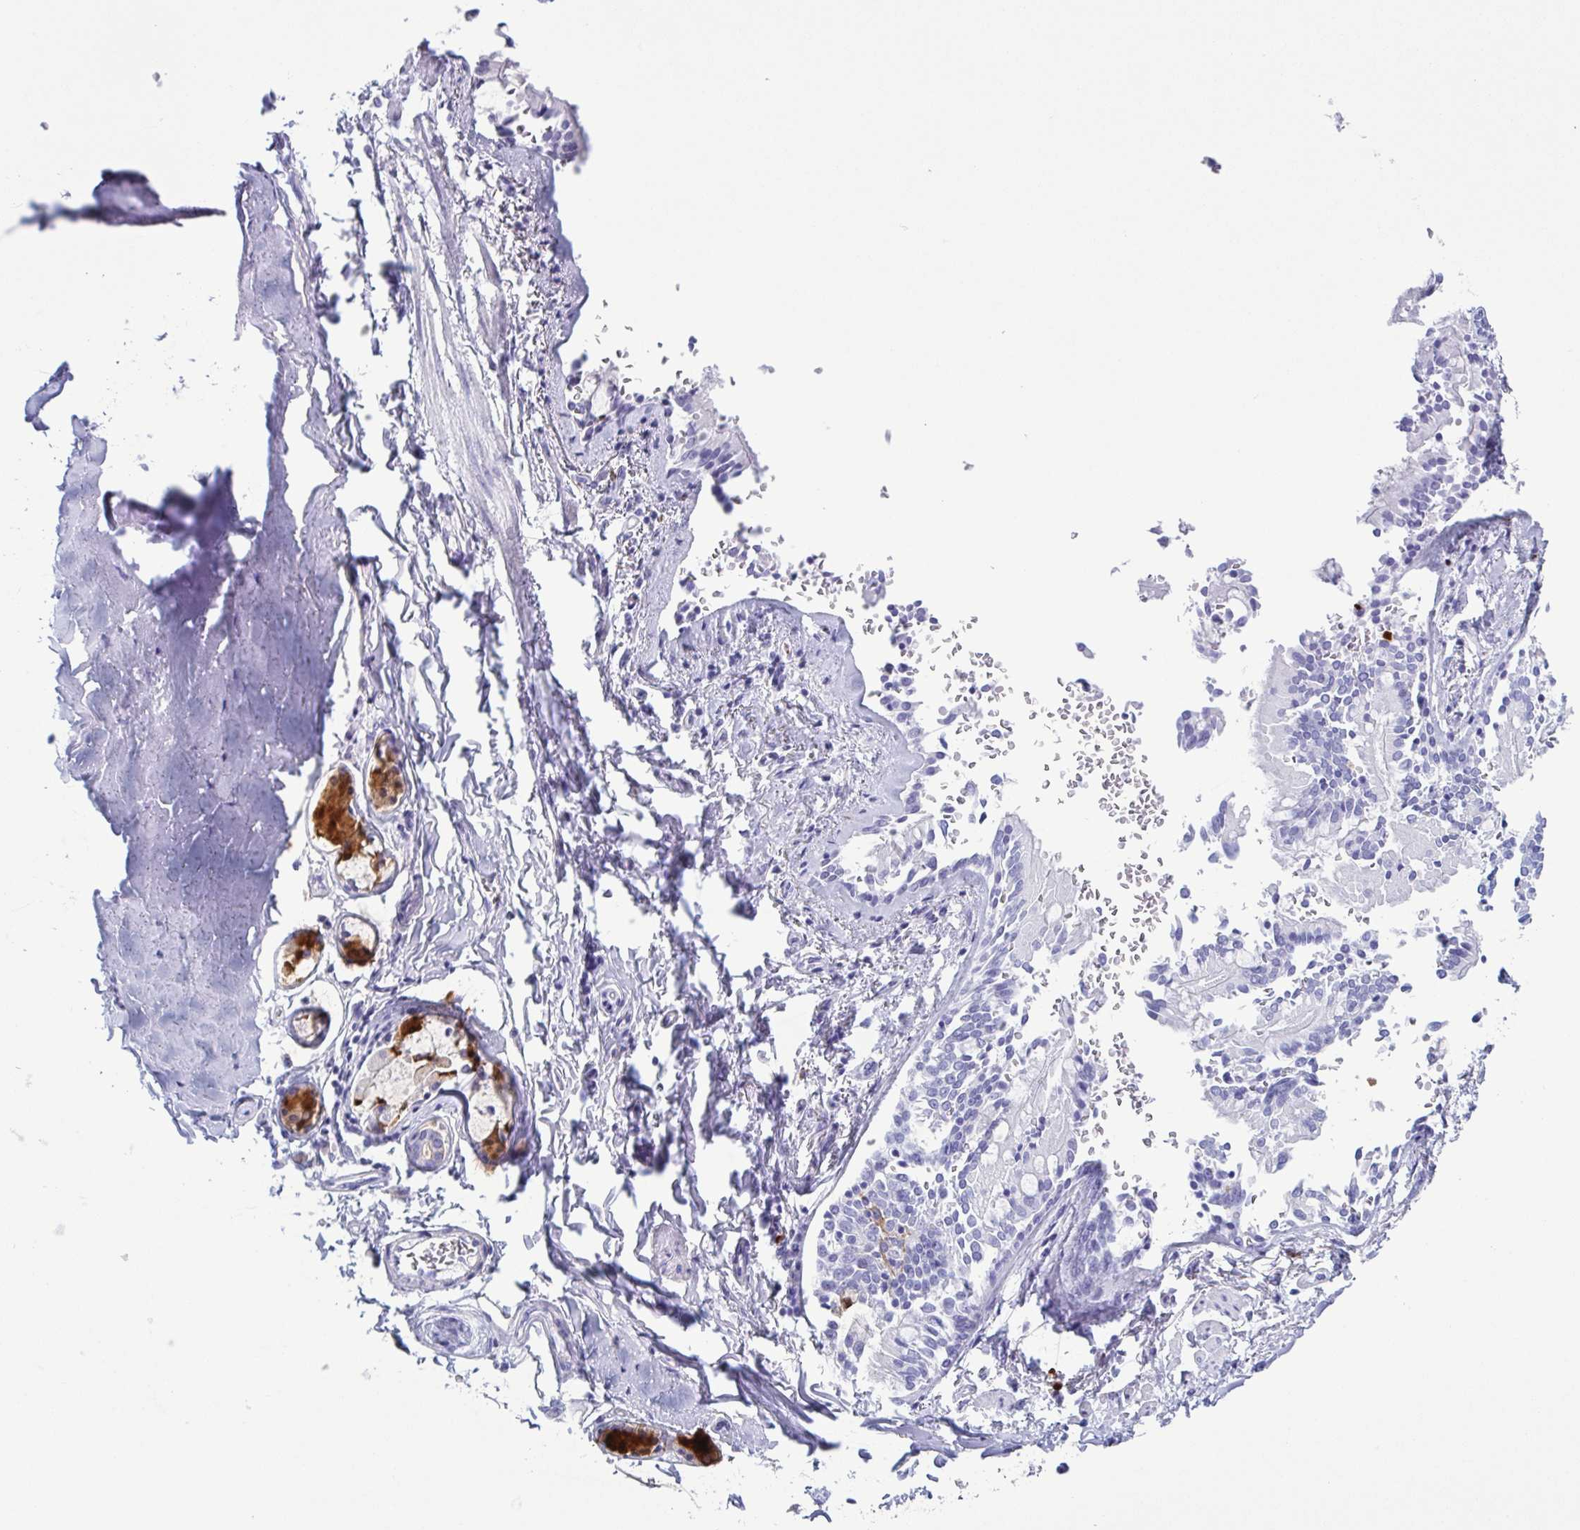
{"staining": {"intensity": "negative", "quantity": "none", "location": "none"}, "tissue": "soft tissue", "cell_type": "Chondrocytes", "image_type": "normal", "snomed": [{"axis": "morphology", "description": "Normal tissue, NOS"}, {"axis": "topography", "description": "Cartilage tissue"}, {"axis": "topography", "description": "Bronchus"}, {"axis": "topography", "description": "Peripheral nerve tissue"}], "caption": "Micrograph shows no significant protein staining in chondrocytes of benign soft tissue.", "gene": "LTF", "patient": {"sex": "male", "age": 67}}